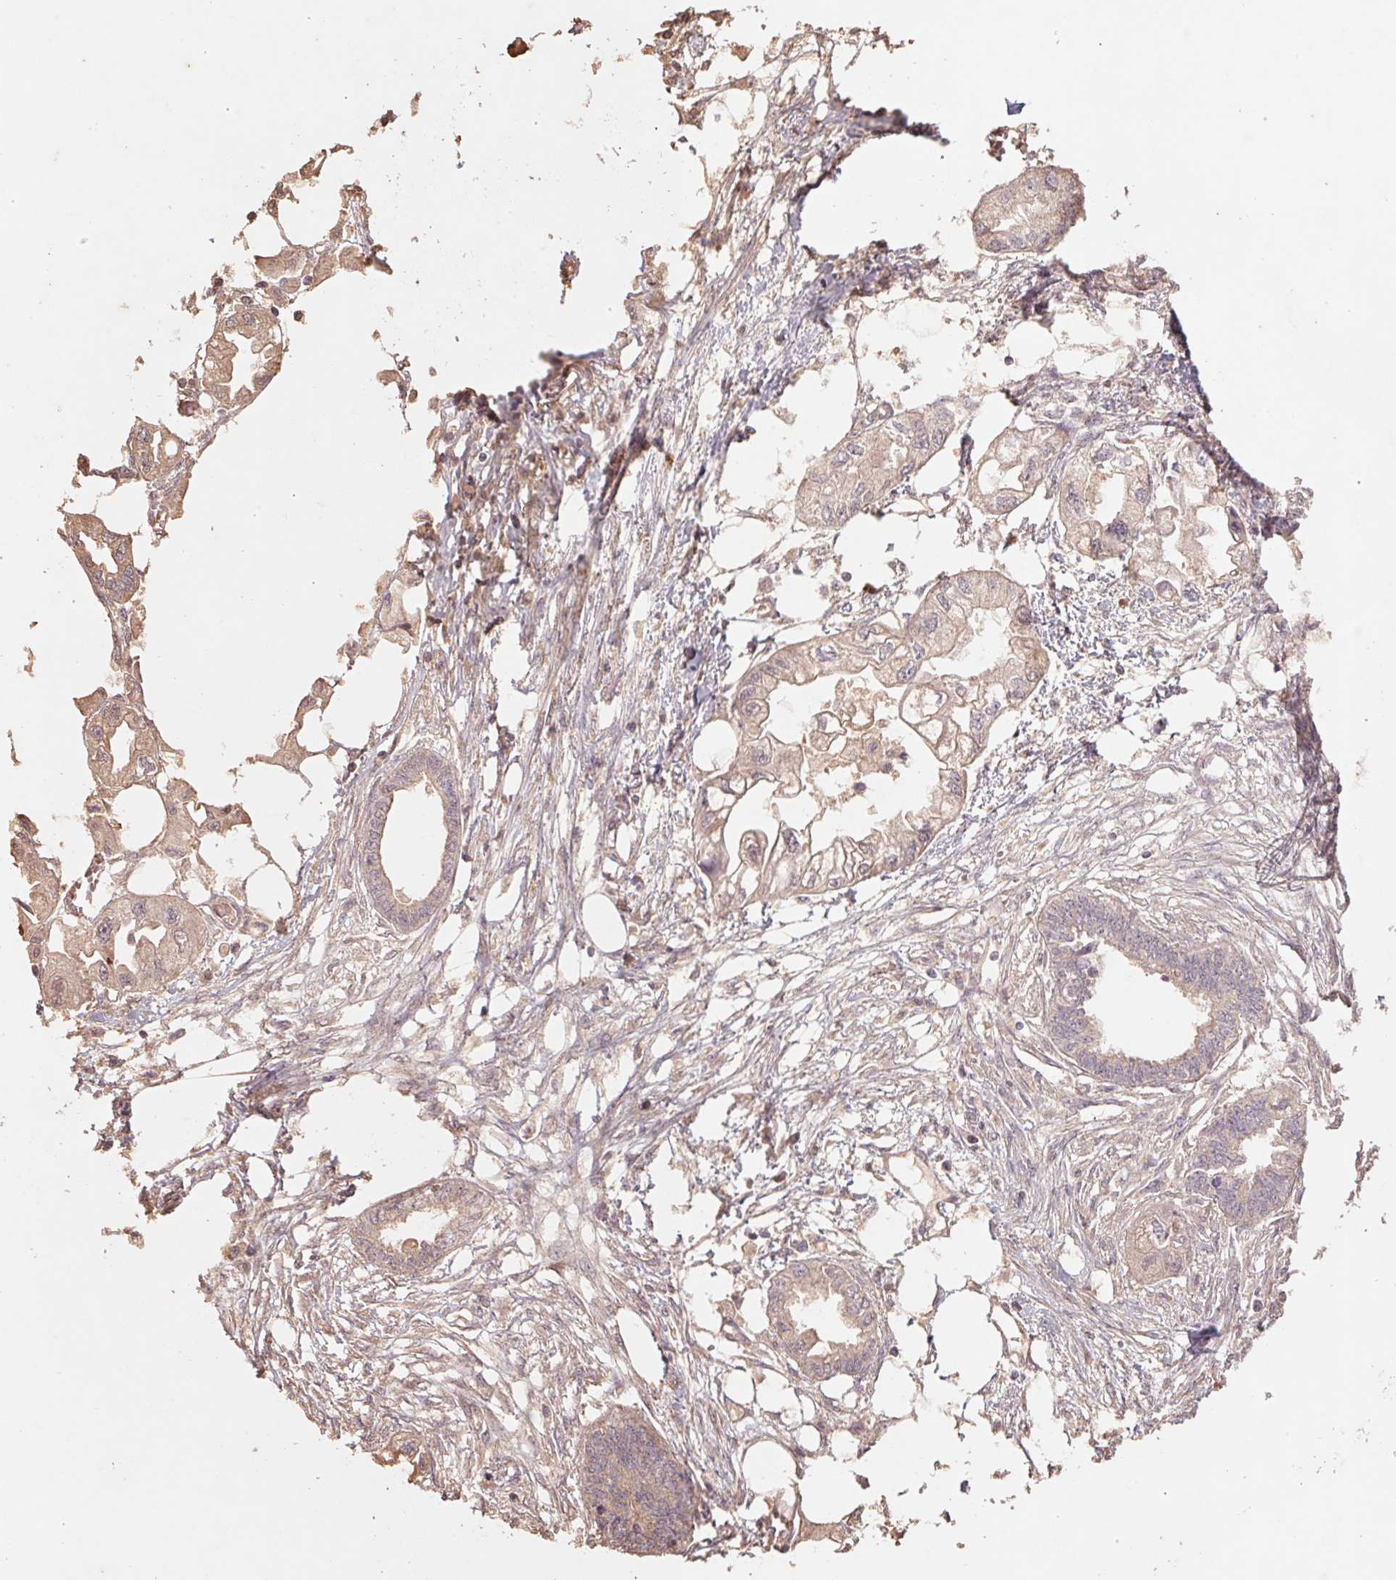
{"staining": {"intensity": "weak", "quantity": ">75%", "location": "cytoplasmic/membranous"}, "tissue": "endometrial cancer", "cell_type": "Tumor cells", "image_type": "cancer", "snomed": [{"axis": "morphology", "description": "Adenocarcinoma, NOS"}, {"axis": "morphology", "description": "Adenocarcinoma, metastatic, NOS"}, {"axis": "topography", "description": "Adipose tissue"}, {"axis": "topography", "description": "Endometrium"}], "caption": "The micrograph displays staining of endometrial metastatic adenocarcinoma, revealing weak cytoplasmic/membranous protein positivity (brown color) within tumor cells.", "gene": "GRM2", "patient": {"sex": "female", "age": 67}}